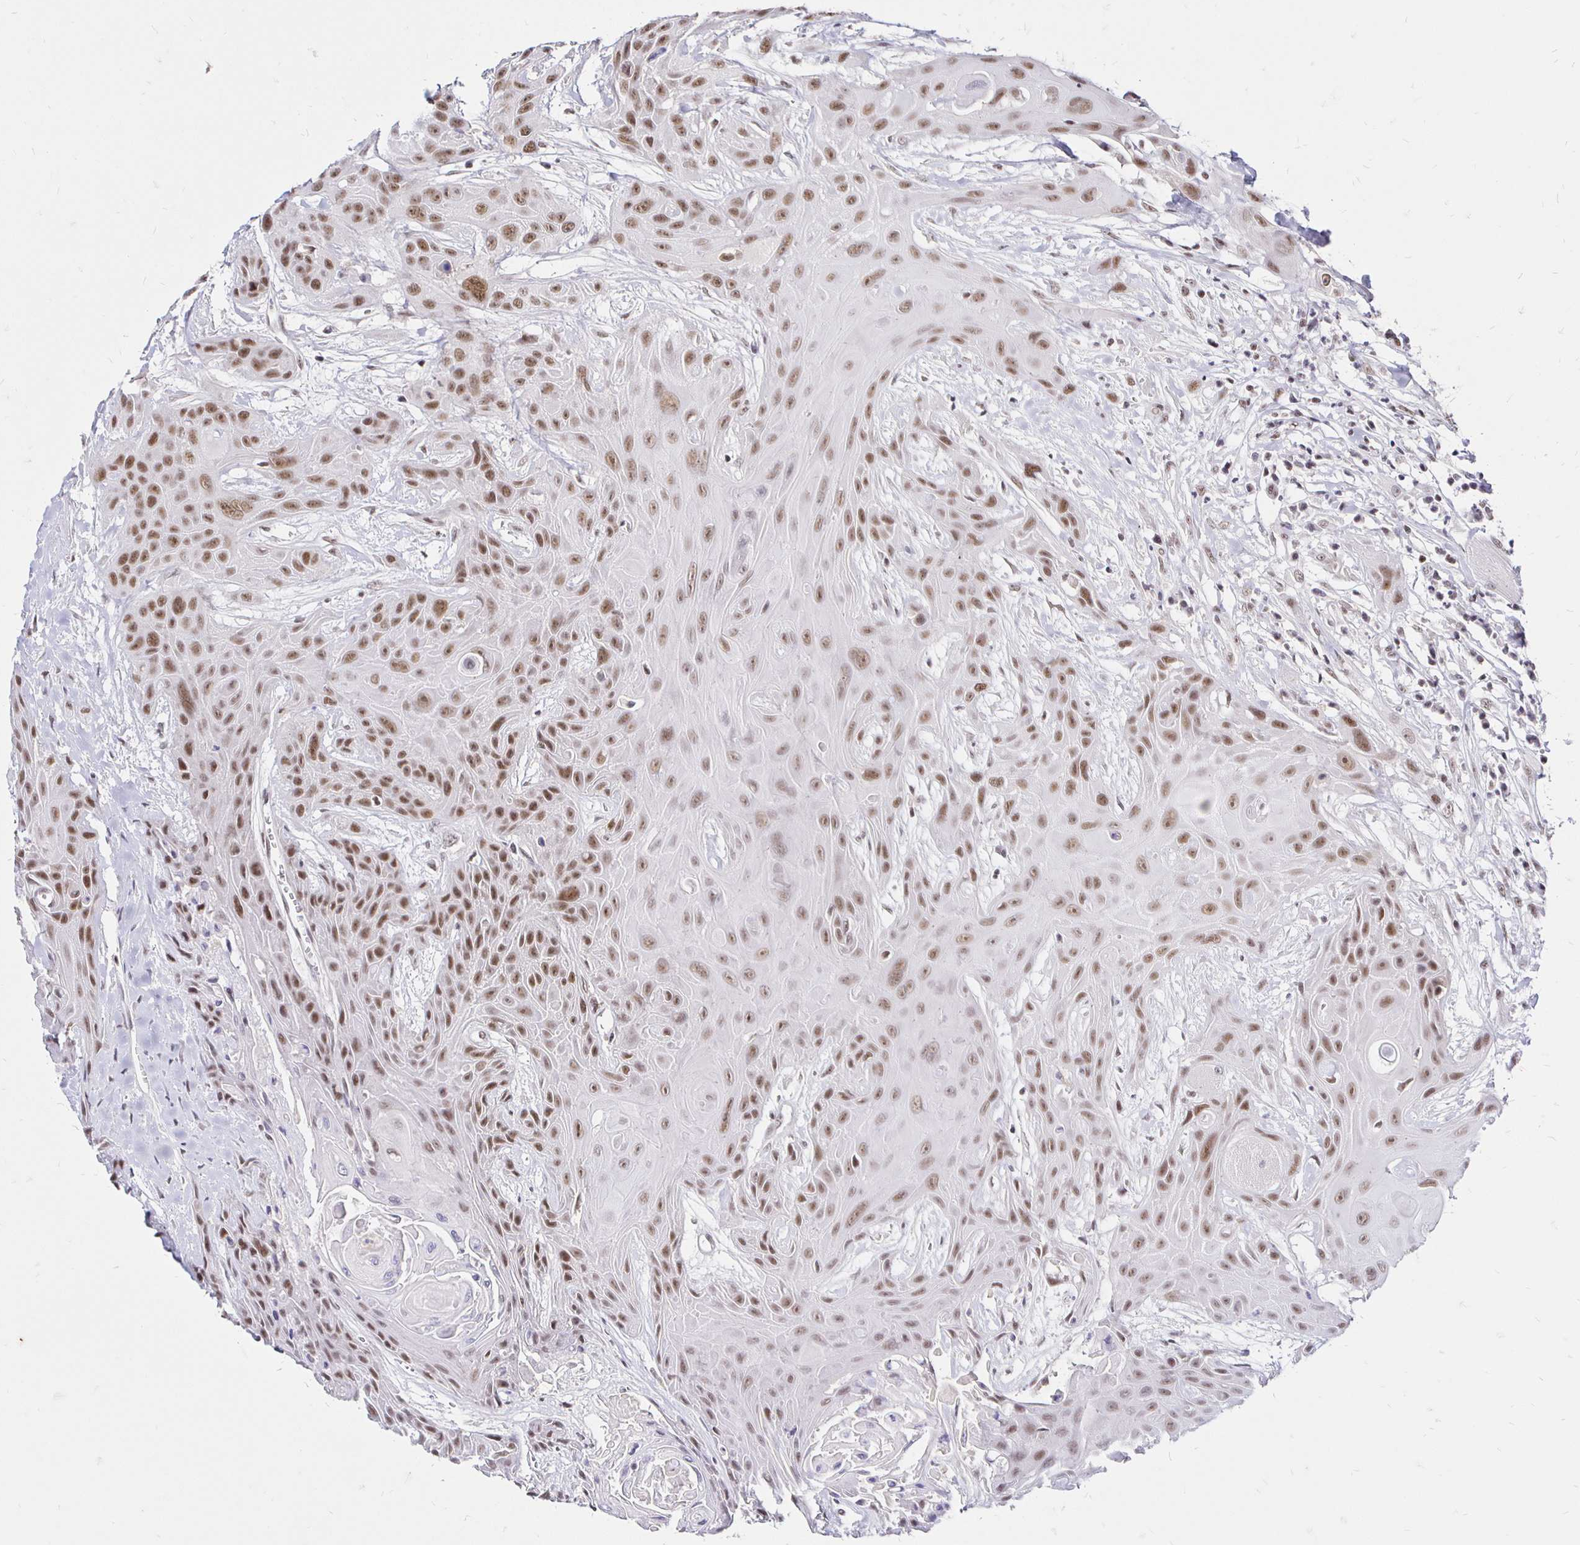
{"staining": {"intensity": "moderate", "quantity": ">75%", "location": "nuclear"}, "tissue": "head and neck cancer", "cell_type": "Tumor cells", "image_type": "cancer", "snomed": [{"axis": "morphology", "description": "Squamous cell carcinoma, NOS"}, {"axis": "topography", "description": "Head-Neck"}], "caption": "Protein expression by immunohistochemistry (IHC) shows moderate nuclear positivity in about >75% of tumor cells in head and neck cancer.", "gene": "SIN3A", "patient": {"sex": "female", "age": 73}}